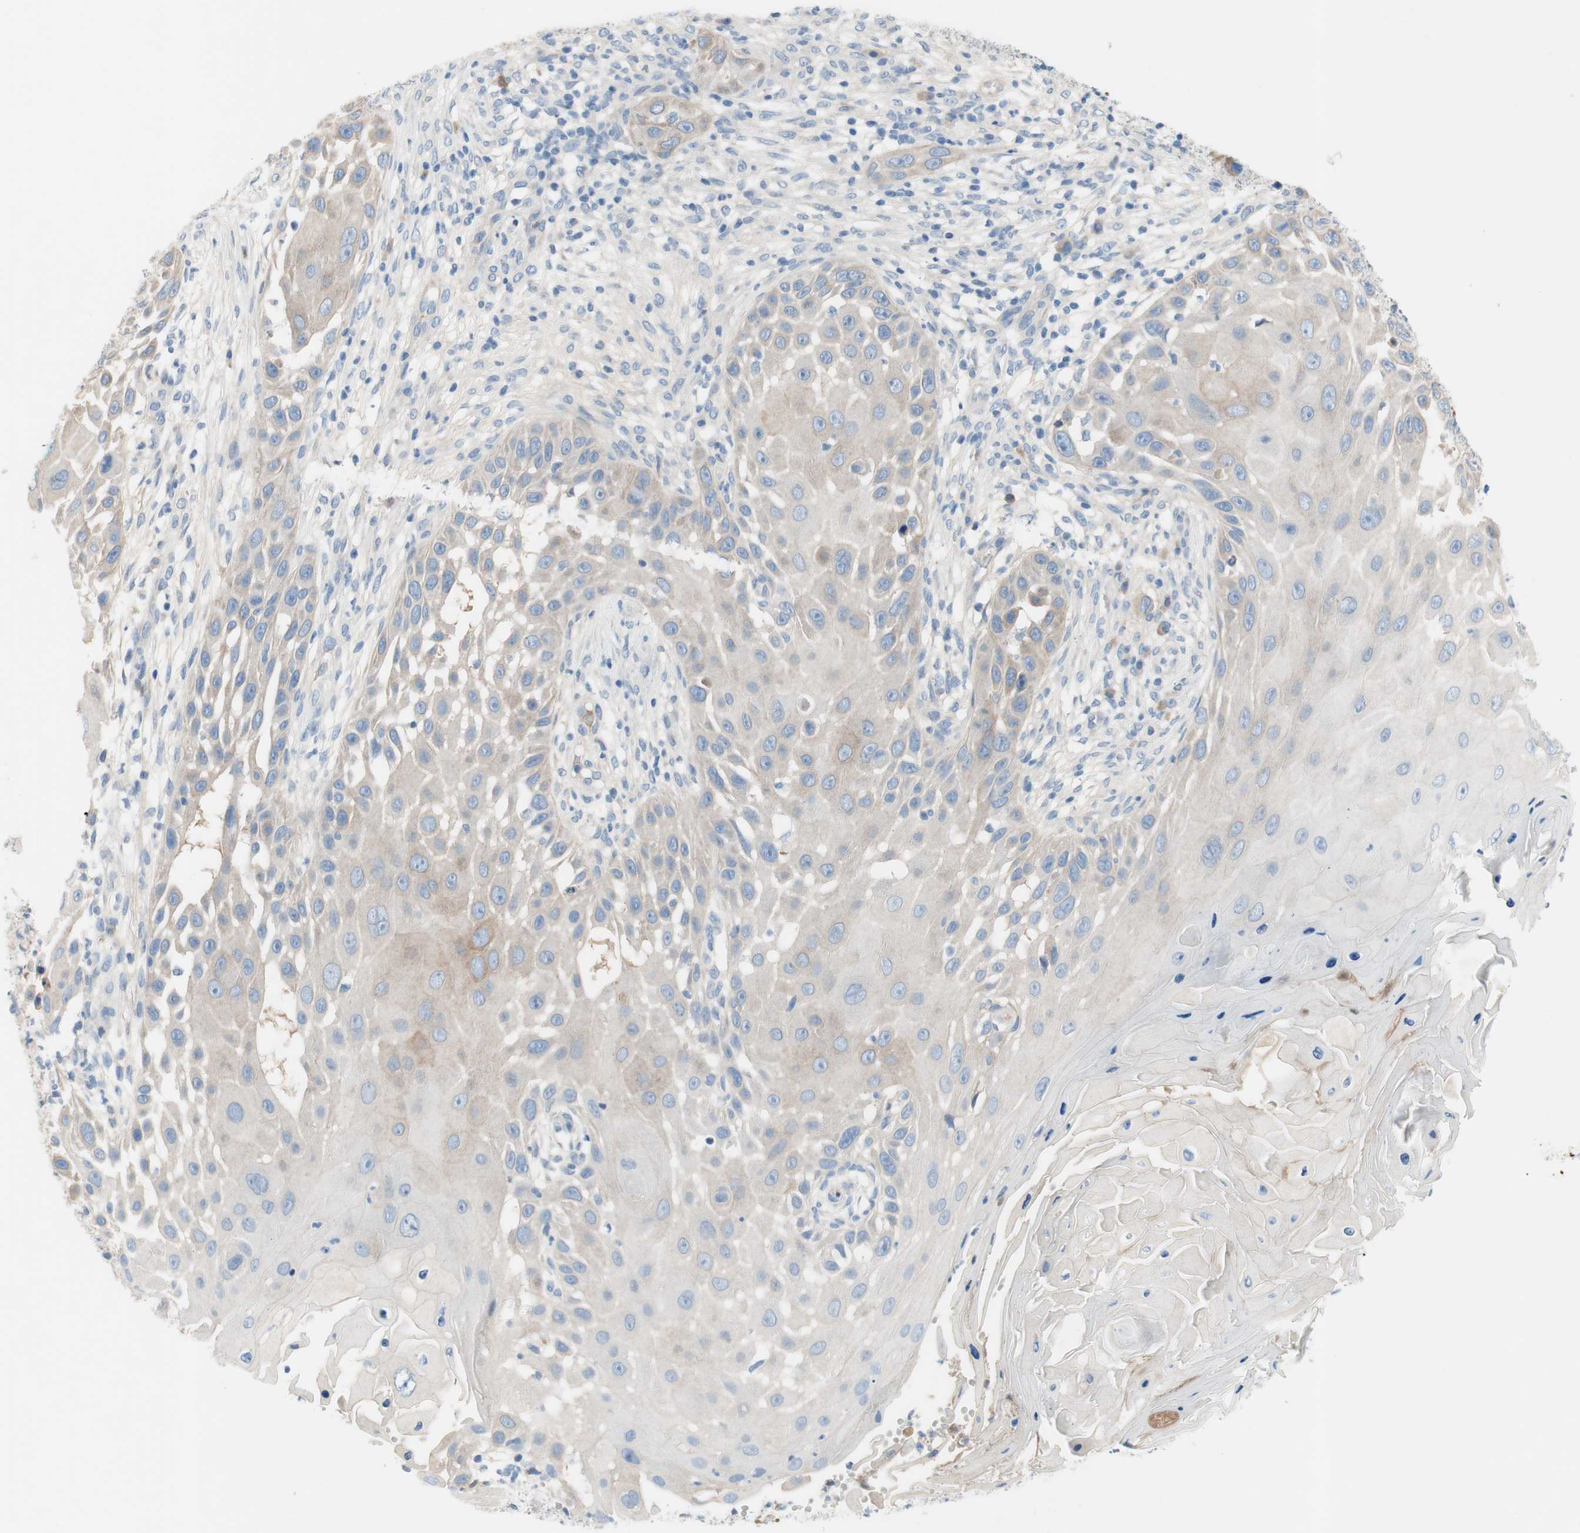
{"staining": {"intensity": "weak", "quantity": "25%-75%", "location": "cytoplasmic/membranous"}, "tissue": "skin cancer", "cell_type": "Tumor cells", "image_type": "cancer", "snomed": [{"axis": "morphology", "description": "Squamous cell carcinoma, NOS"}, {"axis": "topography", "description": "Skin"}], "caption": "Tumor cells show low levels of weak cytoplasmic/membranous positivity in about 25%-75% of cells in human skin cancer (squamous cell carcinoma). The staining was performed using DAB (3,3'-diaminobenzidine) to visualize the protein expression in brown, while the nuclei were stained in blue with hematoxylin (Magnification: 20x).", "gene": "FDFT1", "patient": {"sex": "female", "age": 44}}